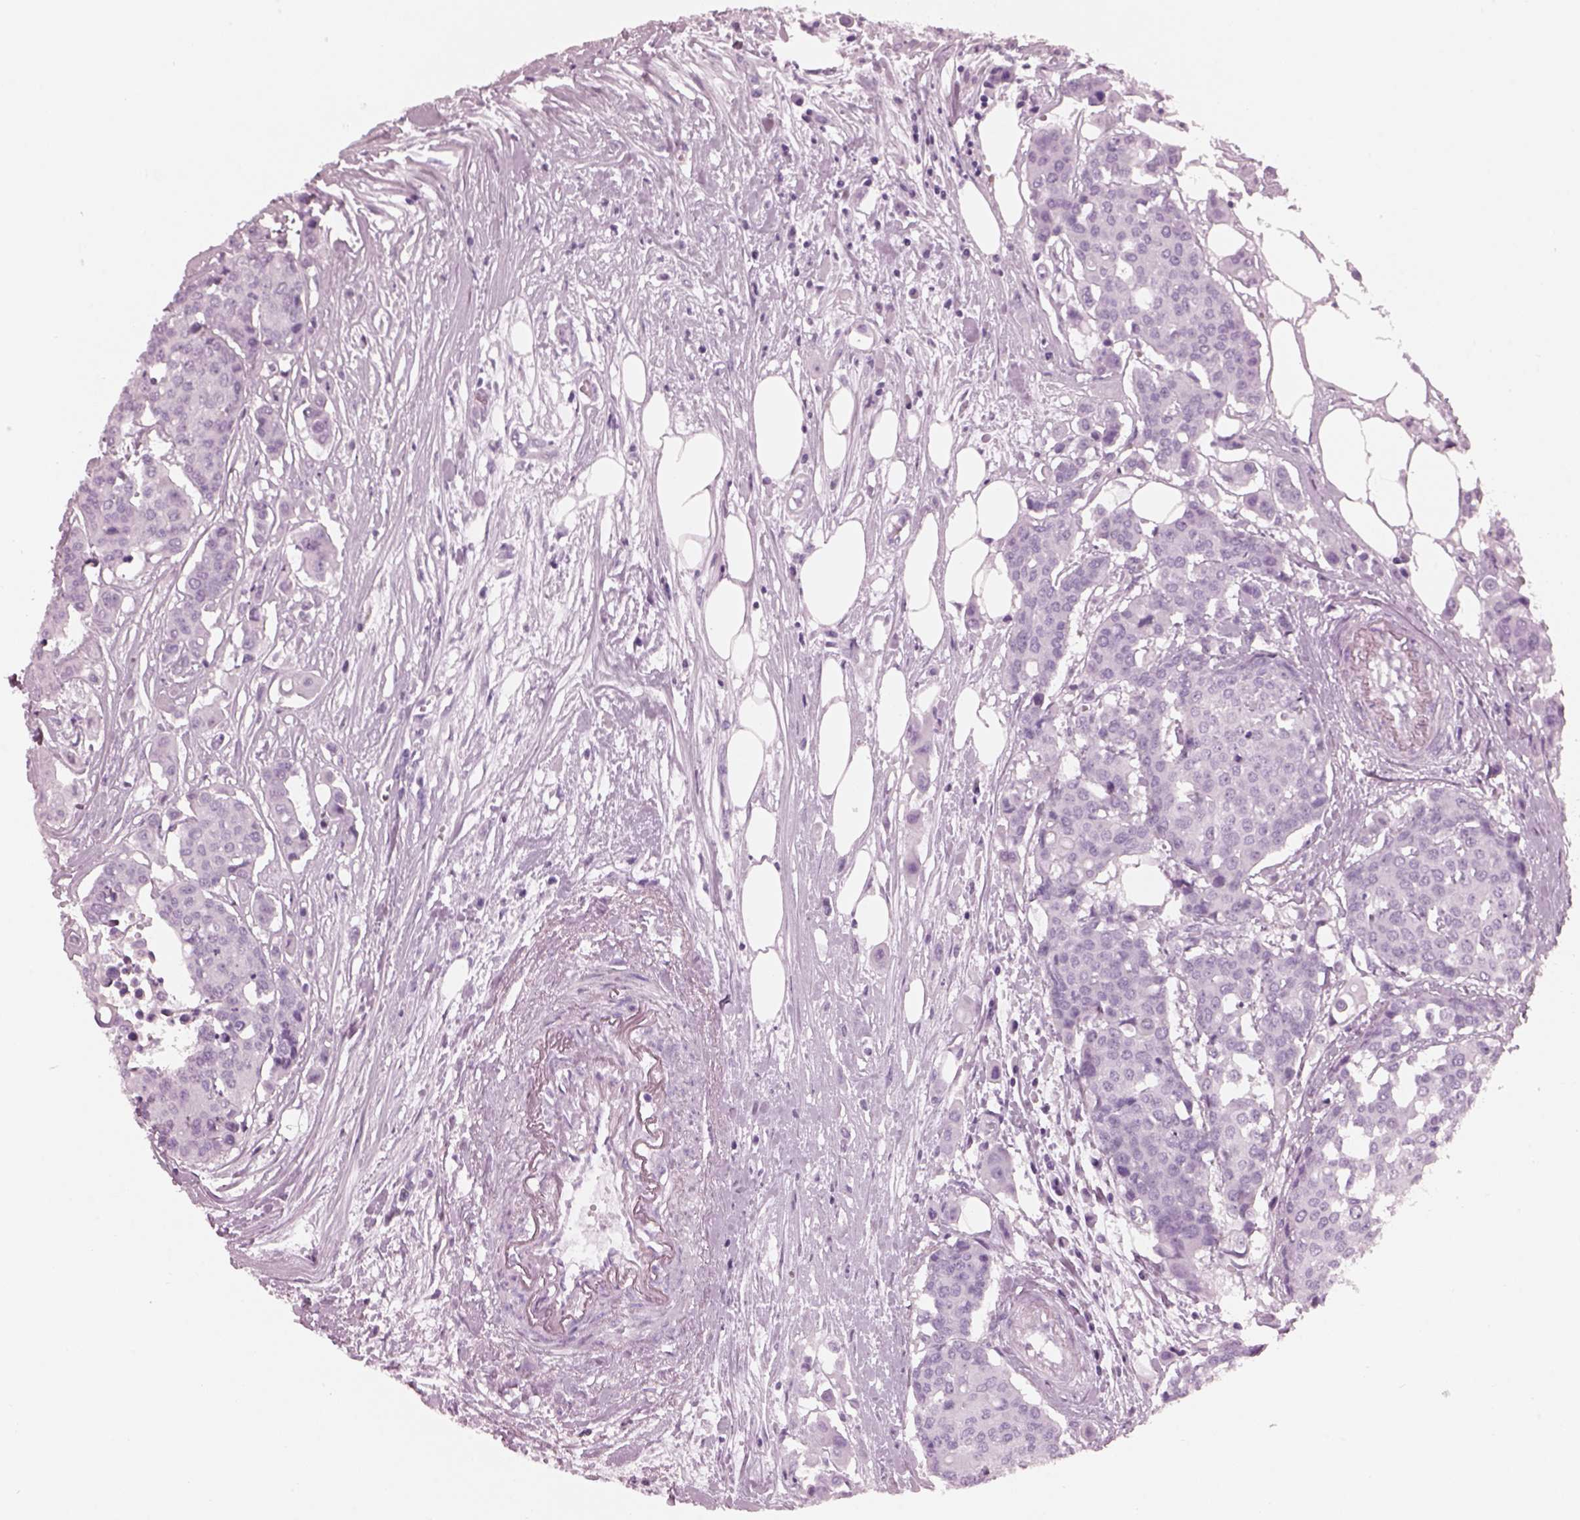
{"staining": {"intensity": "negative", "quantity": "none", "location": "none"}, "tissue": "carcinoid", "cell_type": "Tumor cells", "image_type": "cancer", "snomed": [{"axis": "morphology", "description": "Carcinoid, malignant, NOS"}, {"axis": "topography", "description": "Colon"}], "caption": "Tumor cells are negative for brown protein staining in malignant carcinoid.", "gene": "HYDIN", "patient": {"sex": "male", "age": 81}}